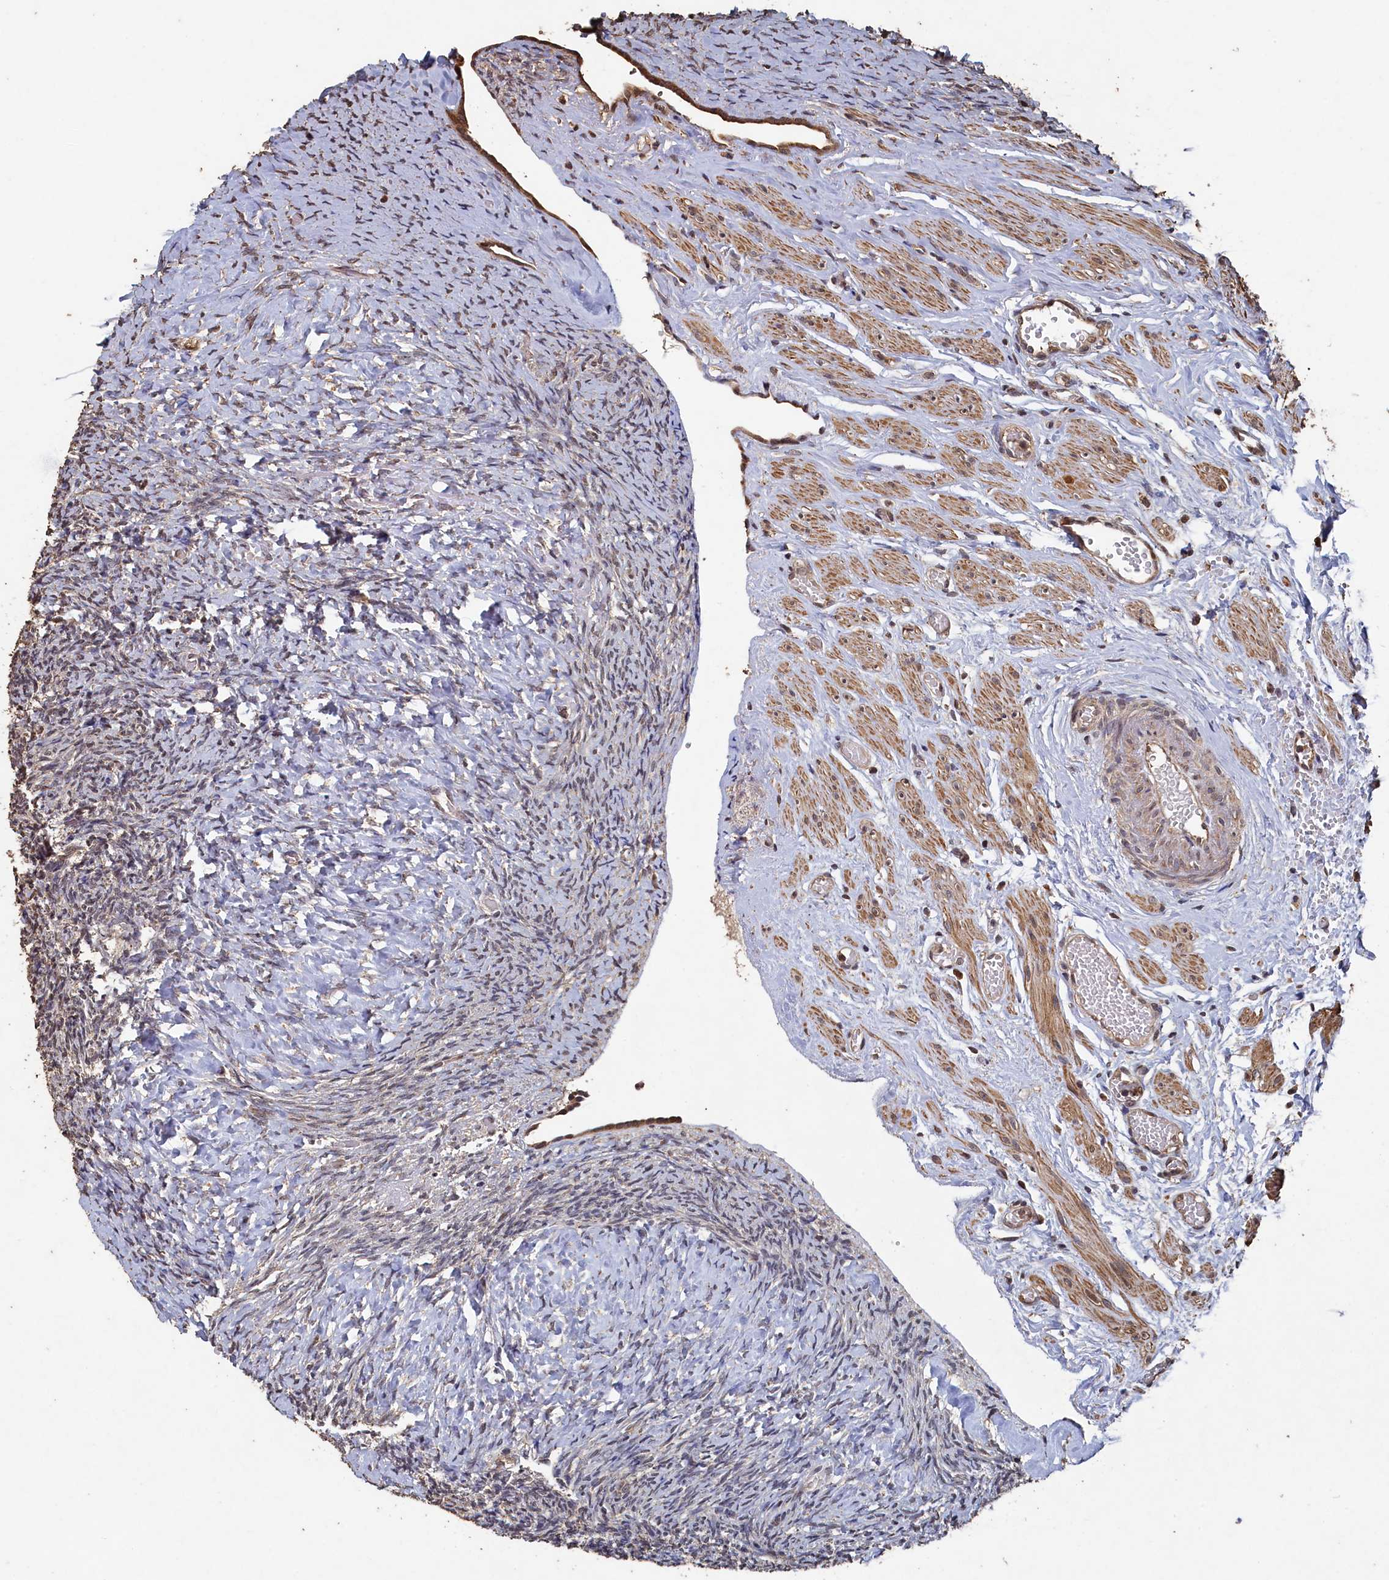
{"staining": {"intensity": "weak", "quantity": "<25%", "location": "cytoplasmic/membranous"}, "tissue": "ovary", "cell_type": "Ovarian stroma cells", "image_type": "normal", "snomed": [{"axis": "morphology", "description": "Normal tissue, NOS"}, {"axis": "topography", "description": "Ovary"}], "caption": "IHC photomicrograph of benign ovary: human ovary stained with DAB reveals no significant protein positivity in ovarian stroma cells. (DAB (3,3'-diaminobenzidine) immunohistochemistry visualized using brightfield microscopy, high magnification).", "gene": "PIGN", "patient": {"sex": "female", "age": 41}}